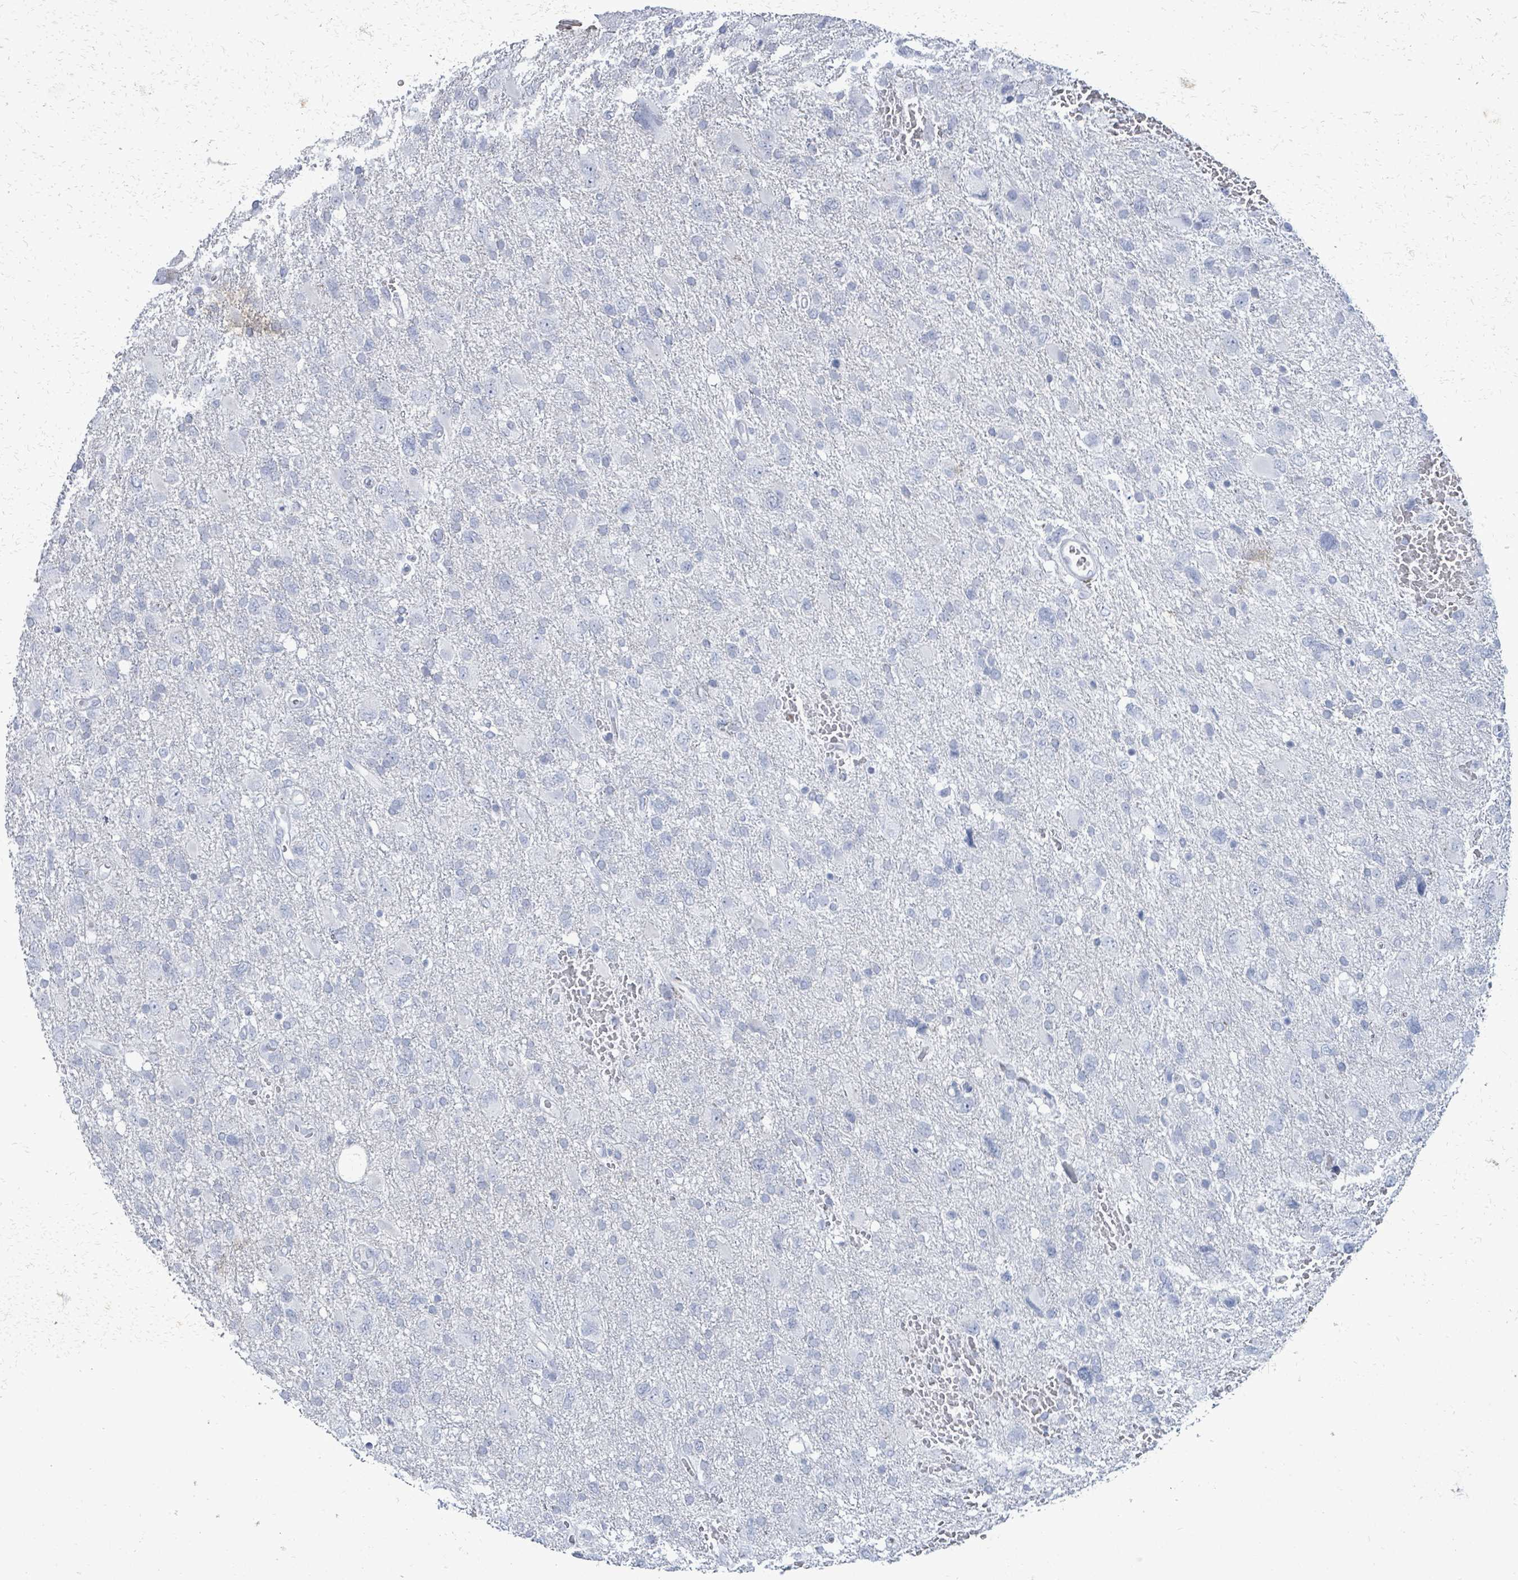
{"staining": {"intensity": "negative", "quantity": "none", "location": "none"}, "tissue": "glioma", "cell_type": "Tumor cells", "image_type": "cancer", "snomed": [{"axis": "morphology", "description": "Glioma, malignant, High grade"}, {"axis": "topography", "description": "Brain"}], "caption": "There is no significant positivity in tumor cells of glioma. The staining is performed using DAB (3,3'-diaminobenzidine) brown chromogen with nuclei counter-stained in using hematoxylin.", "gene": "MALL", "patient": {"sex": "male", "age": 61}}